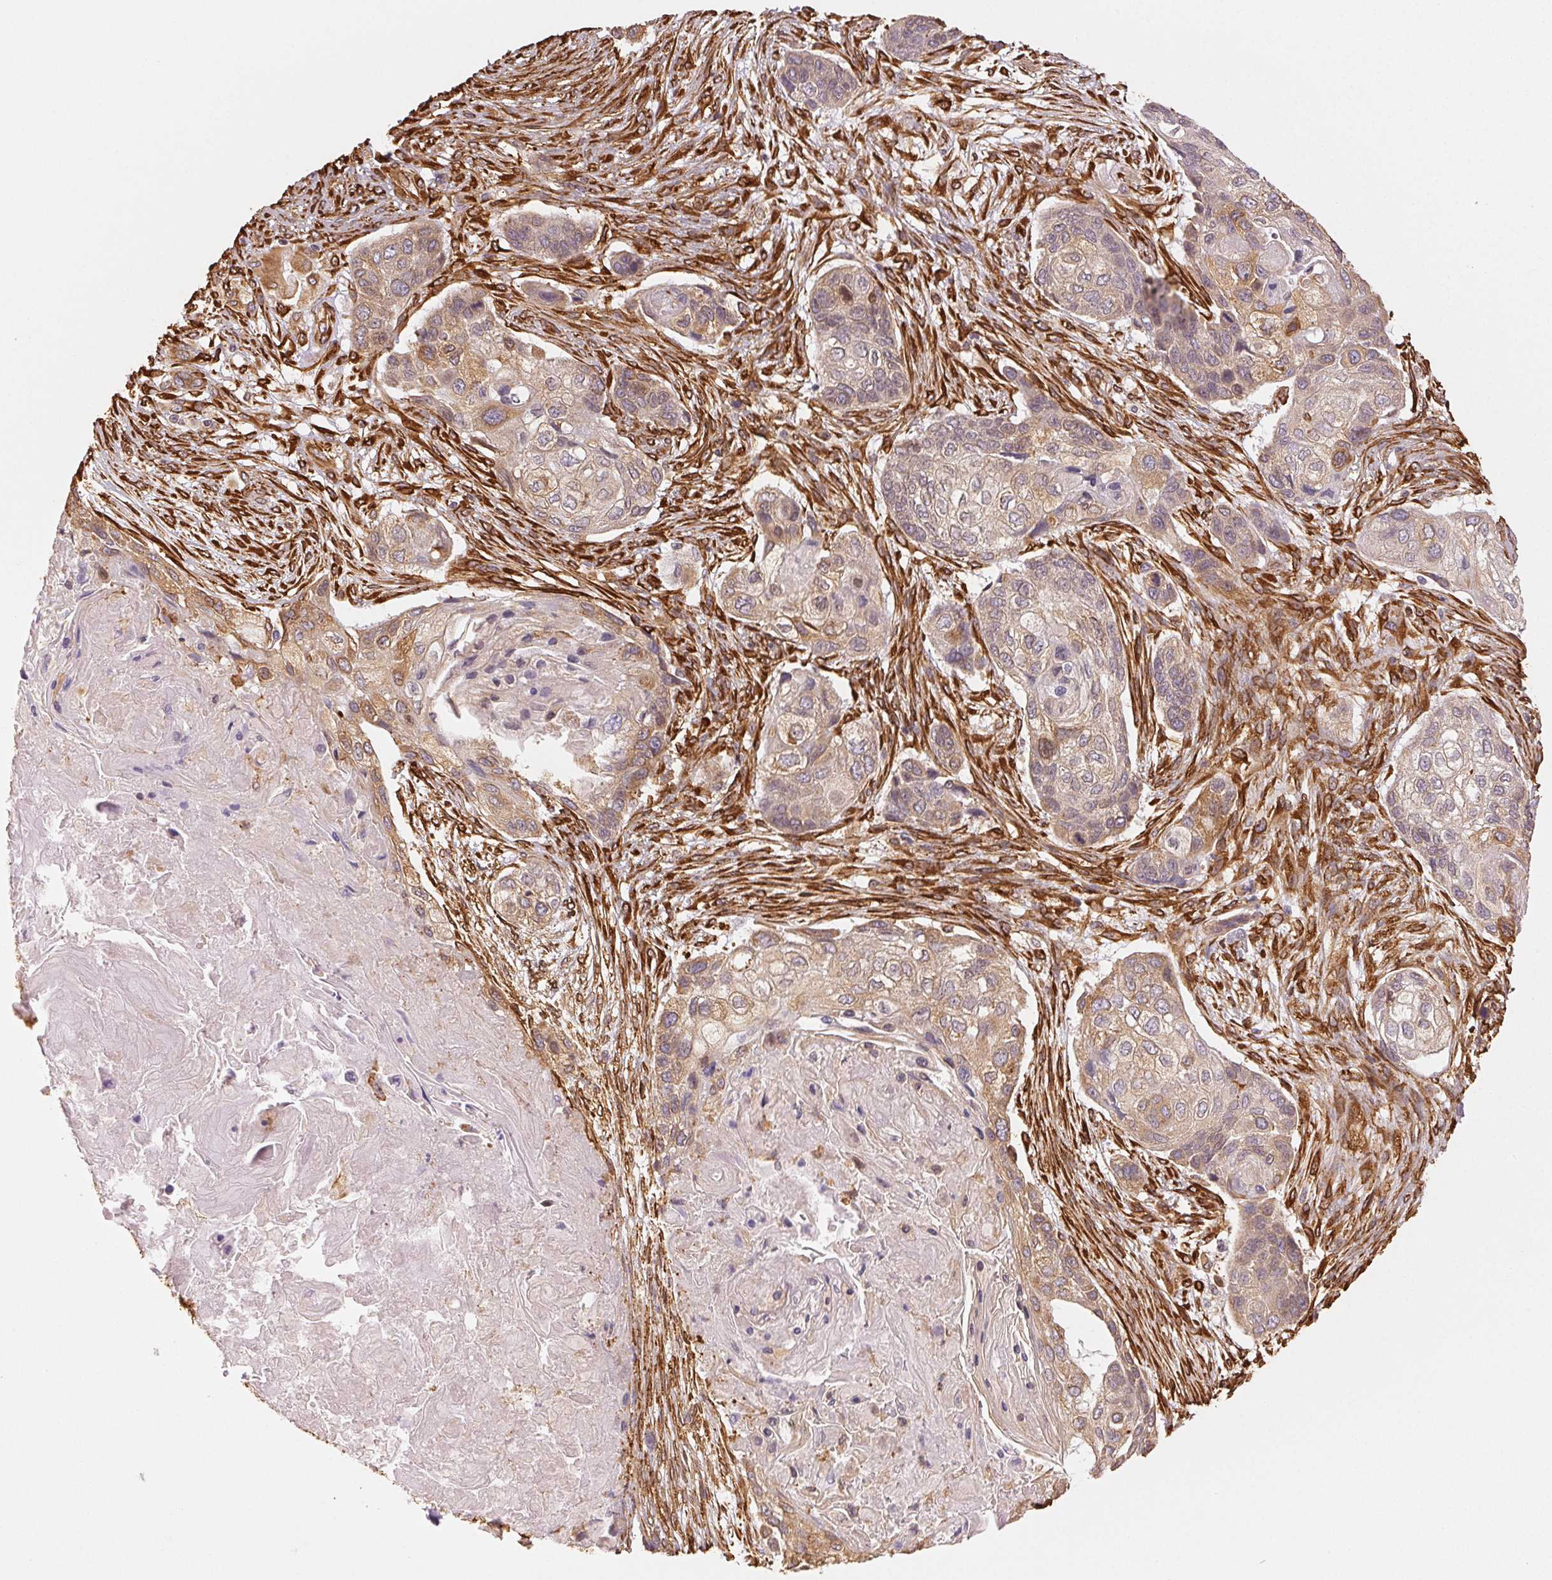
{"staining": {"intensity": "weak", "quantity": "25%-75%", "location": "cytoplasmic/membranous"}, "tissue": "lung cancer", "cell_type": "Tumor cells", "image_type": "cancer", "snomed": [{"axis": "morphology", "description": "Squamous cell carcinoma, NOS"}, {"axis": "topography", "description": "Lung"}], "caption": "Human lung squamous cell carcinoma stained with a protein marker displays weak staining in tumor cells.", "gene": "RCN3", "patient": {"sex": "male", "age": 69}}